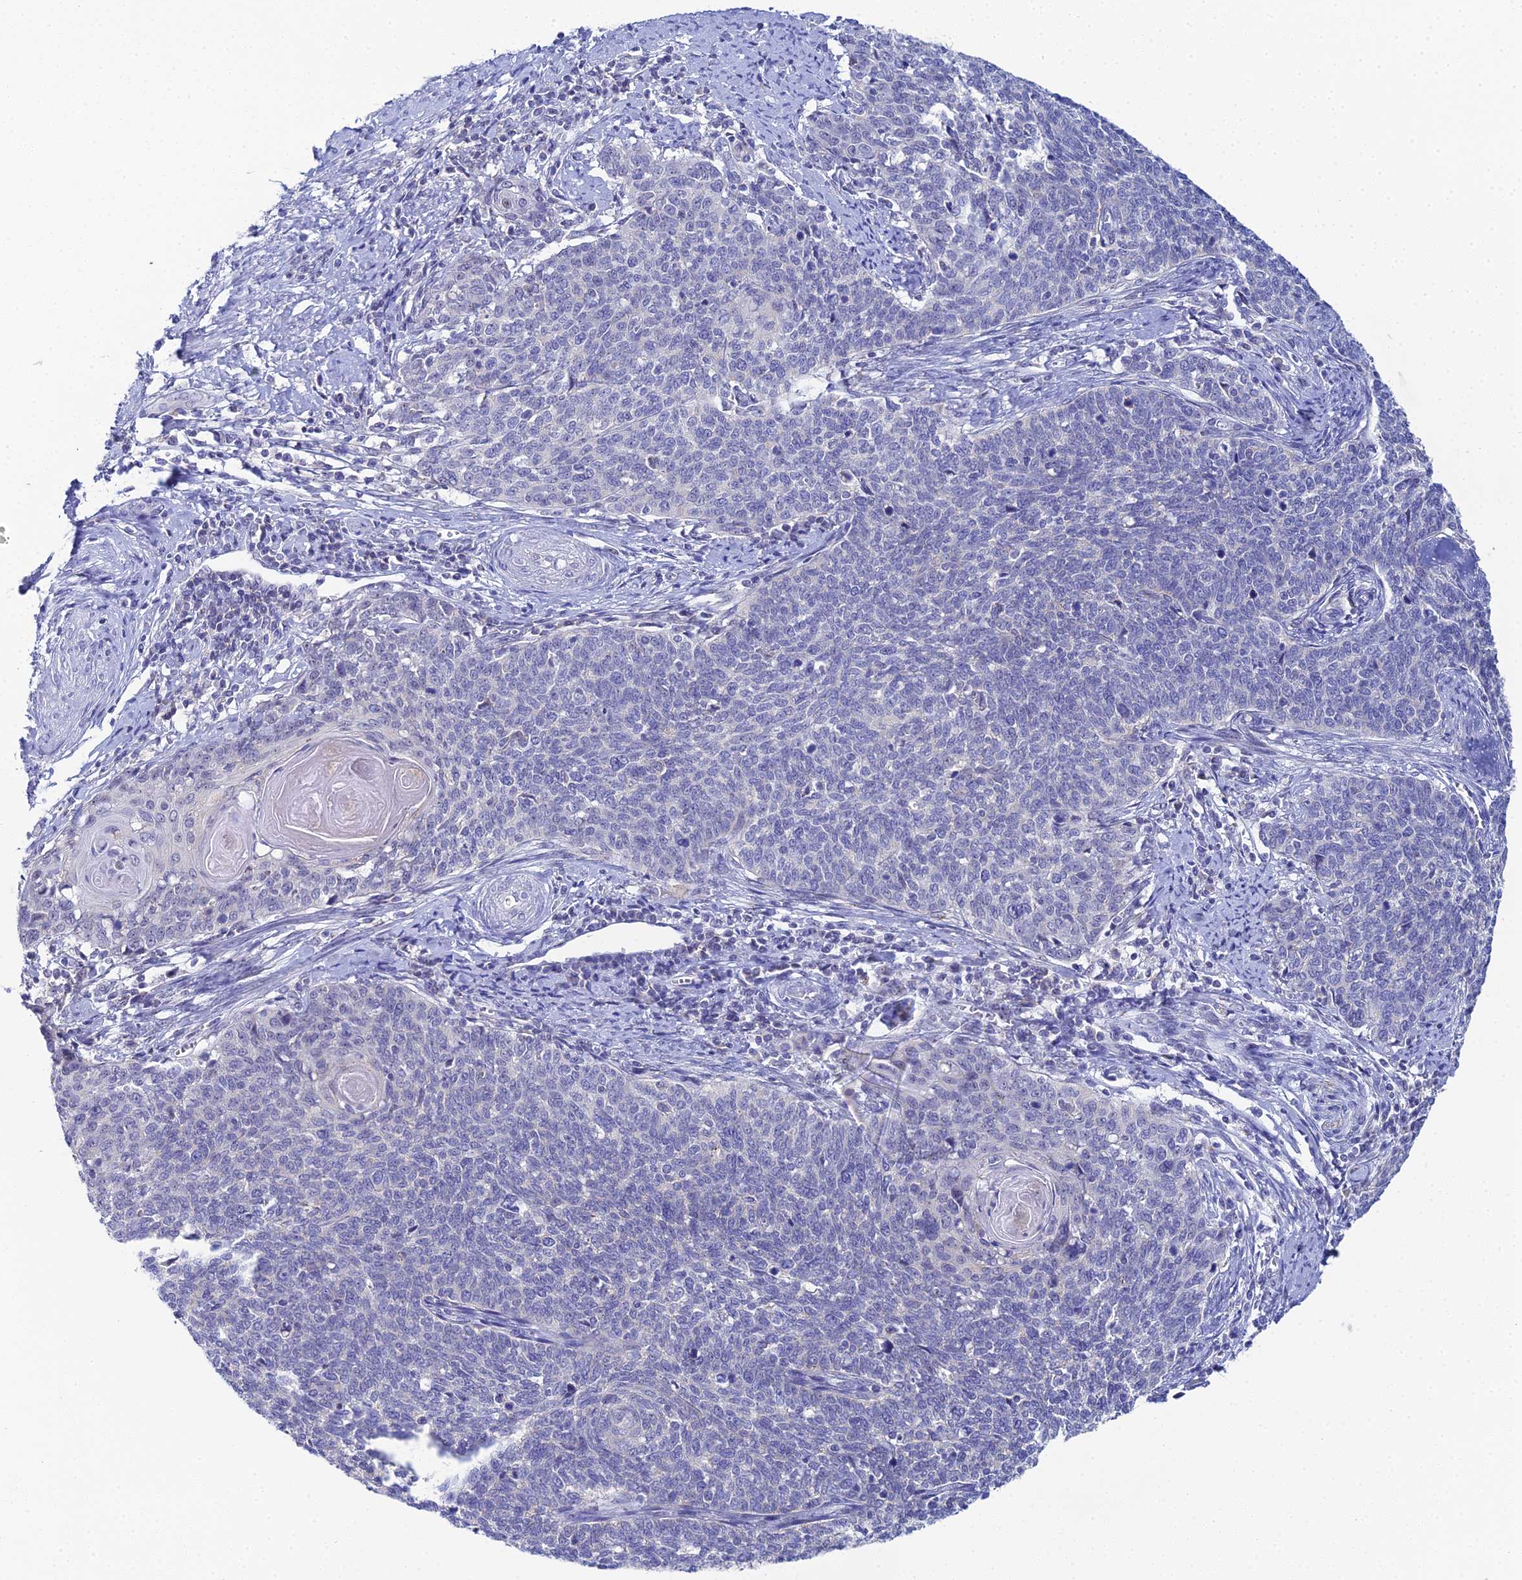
{"staining": {"intensity": "negative", "quantity": "none", "location": "none"}, "tissue": "cervical cancer", "cell_type": "Tumor cells", "image_type": "cancer", "snomed": [{"axis": "morphology", "description": "Squamous cell carcinoma, NOS"}, {"axis": "topography", "description": "Cervix"}], "caption": "Human squamous cell carcinoma (cervical) stained for a protein using IHC demonstrates no expression in tumor cells.", "gene": "PLPP4", "patient": {"sex": "female", "age": 39}}